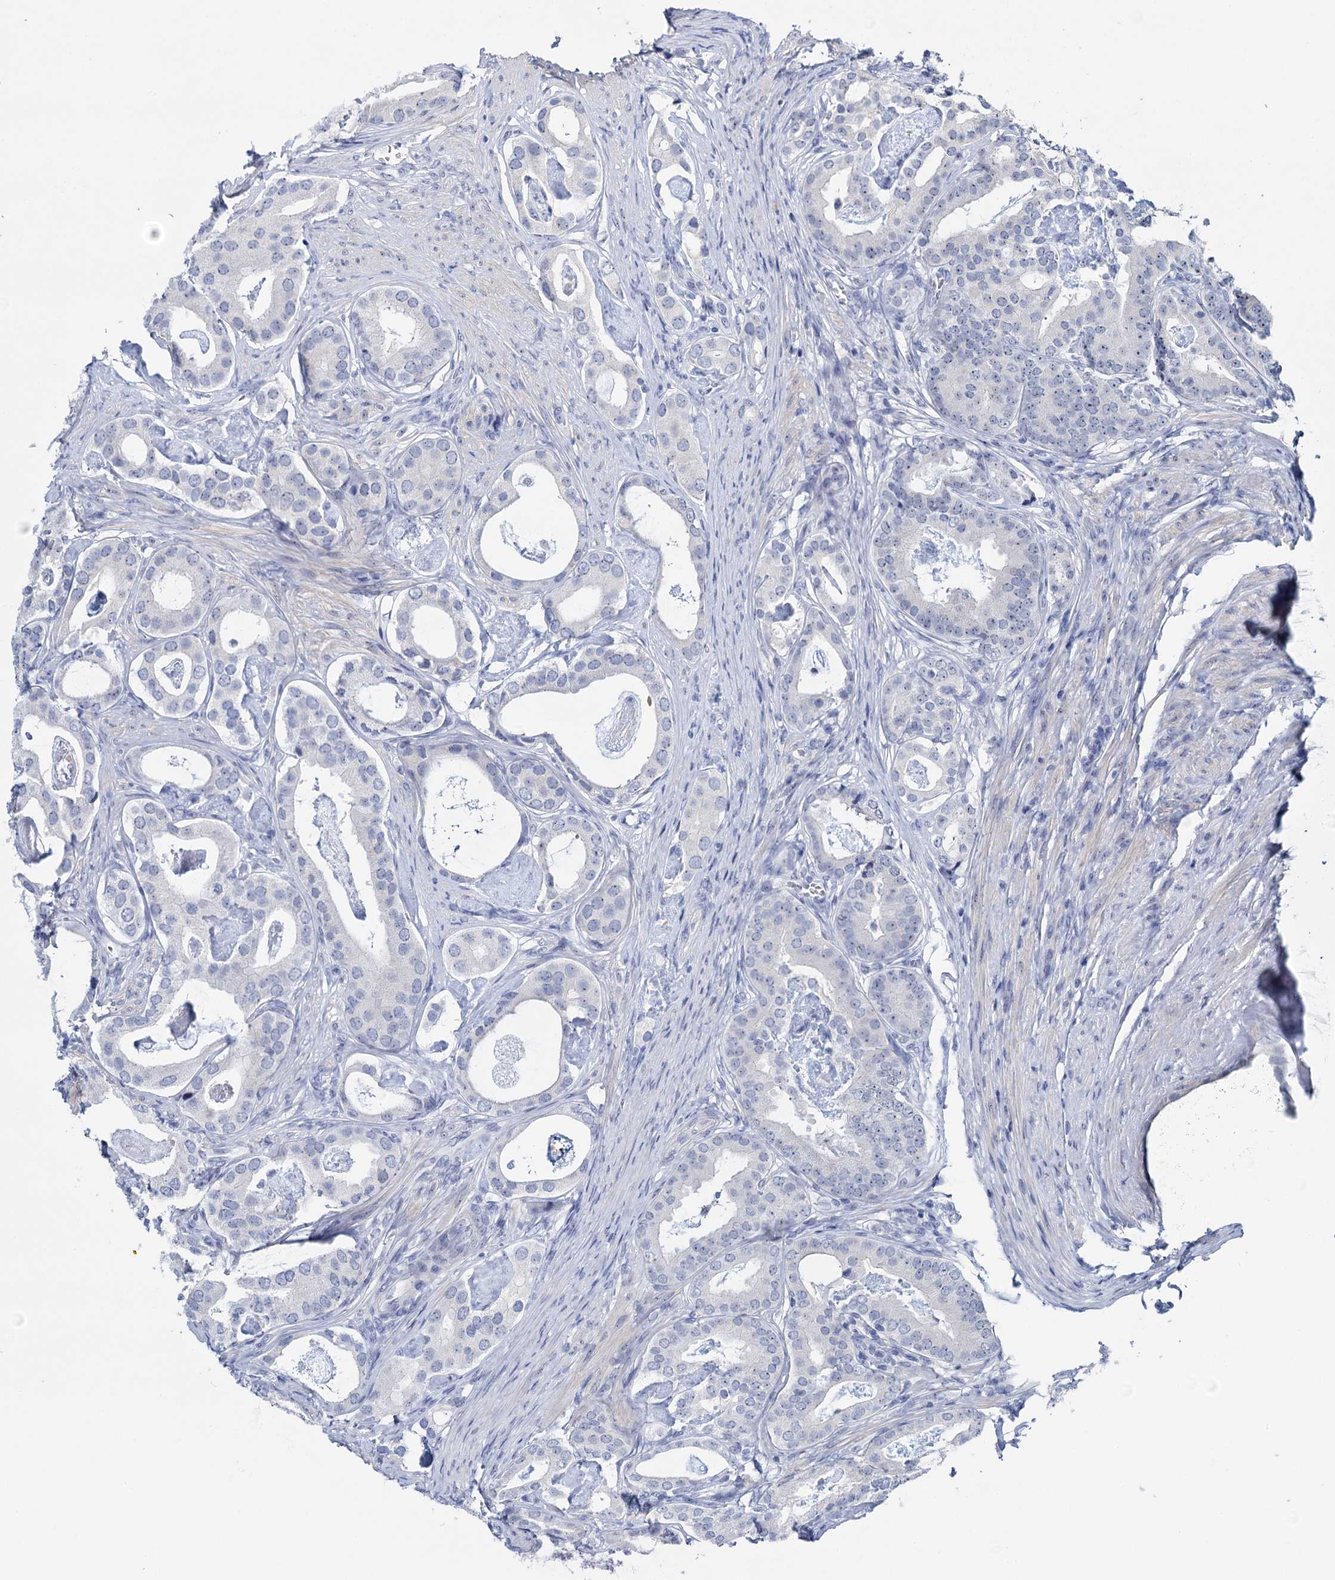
{"staining": {"intensity": "negative", "quantity": "none", "location": "none"}, "tissue": "prostate cancer", "cell_type": "Tumor cells", "image_type": "cancer", "snomed": [{"axis": "morphology", "description": "Adenocarcinoma, Low grade"}, {"axis": "topography", "description": "Prostate"}], "caption": "A high-resolution micrograph shows immunohistochemistry staining of prostate adenocarcinoma (low-grade), which displays no significant expression in tumor cells.", "gene": "SFN", "patient": {"sex": "male", "age": 71}}